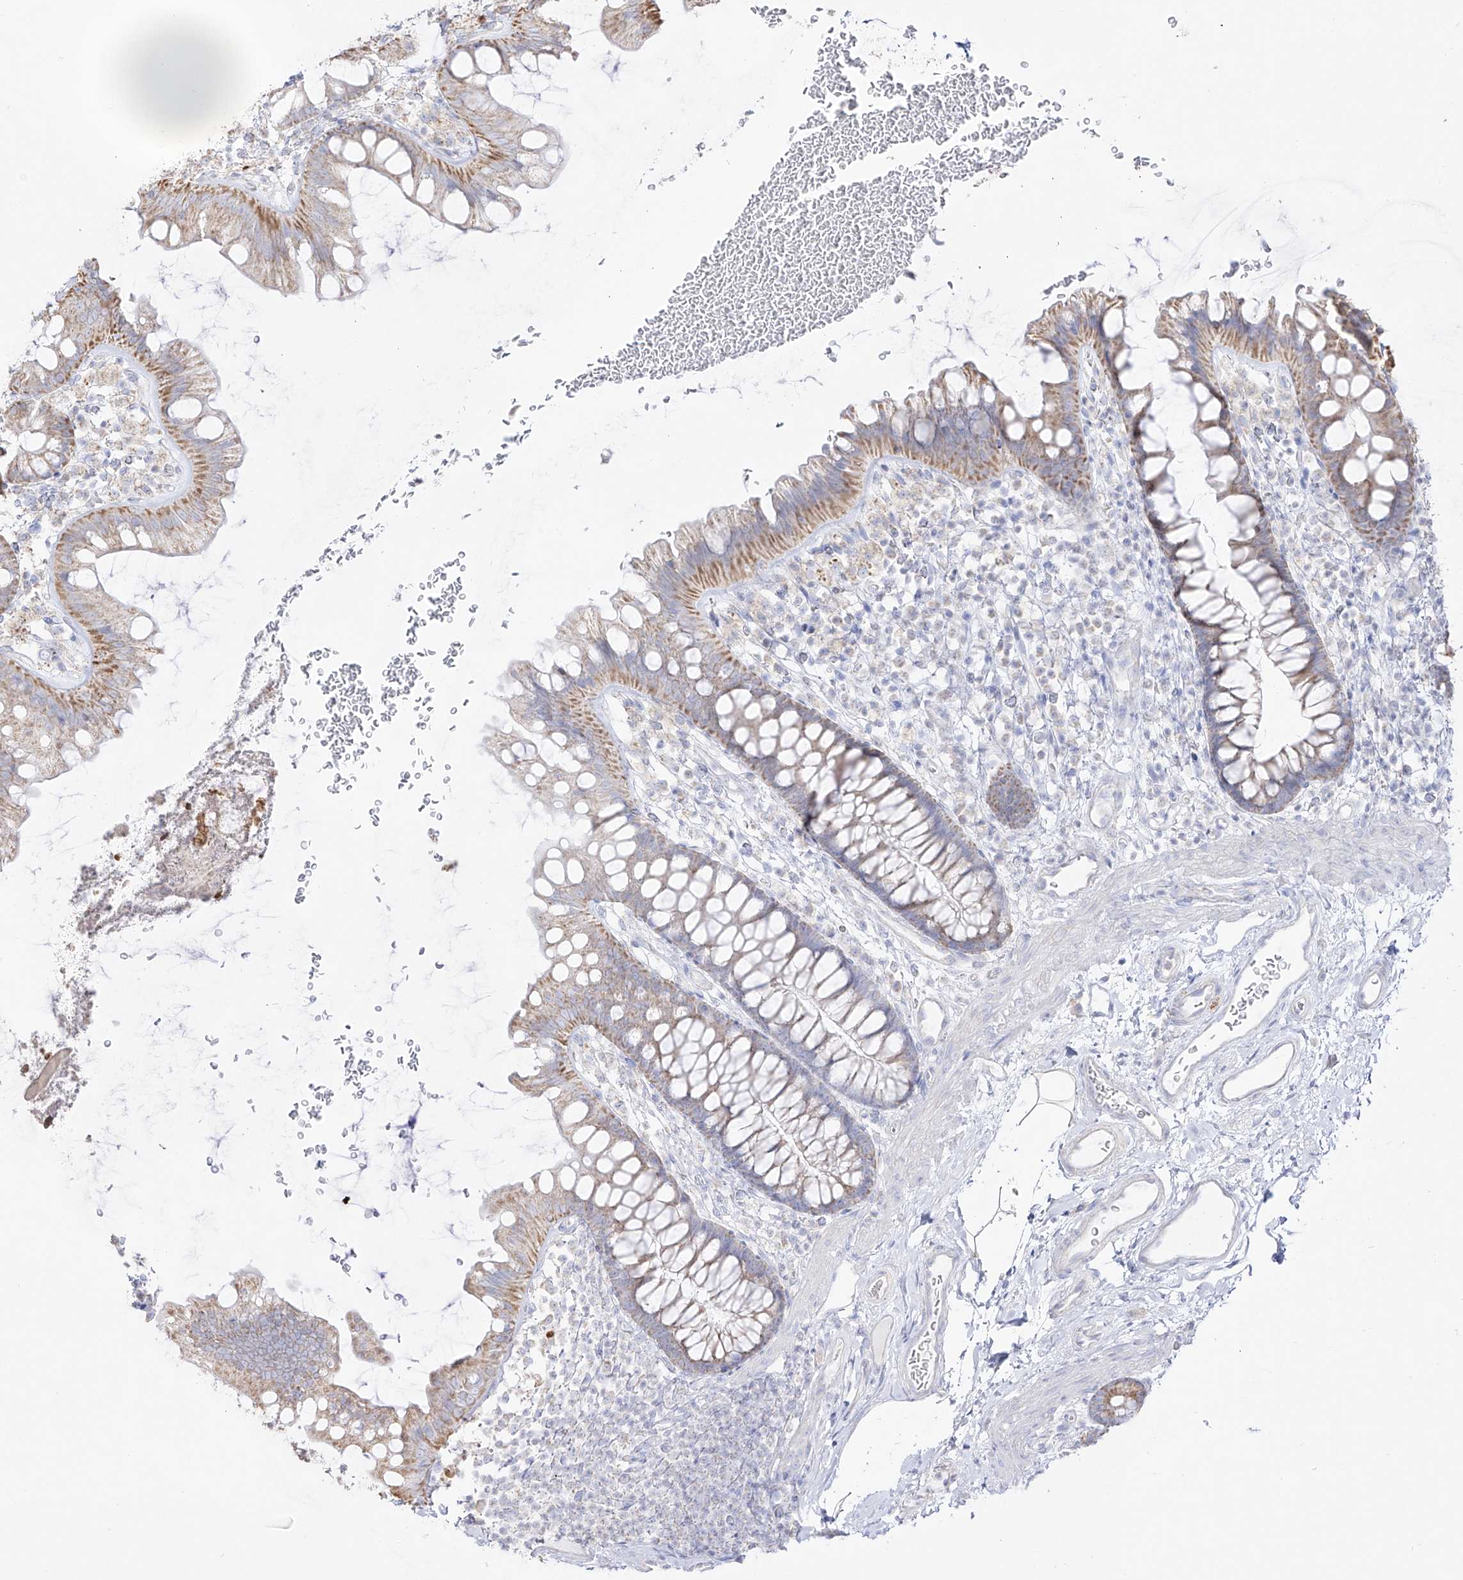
{"staining": {"intensity": "weak", "quantity": "<25%", "location": "cytoplasmic/membranous"}, "tissue": "colon", "cell_type": "Endothelial cells", "image_type": "normal", "snomed": [{"axis": "morphology", "description": "Normal tissue, NOS"}, {"axis": "topography", "description": "Colon"}], "caption": "This is an immunohistochemistry (IHC) histopathology image of unremarkable colon. There is no positivity in endothelial cells.", "gene": "RCHY1", "patient": {"sex": "female", "age": 62}}